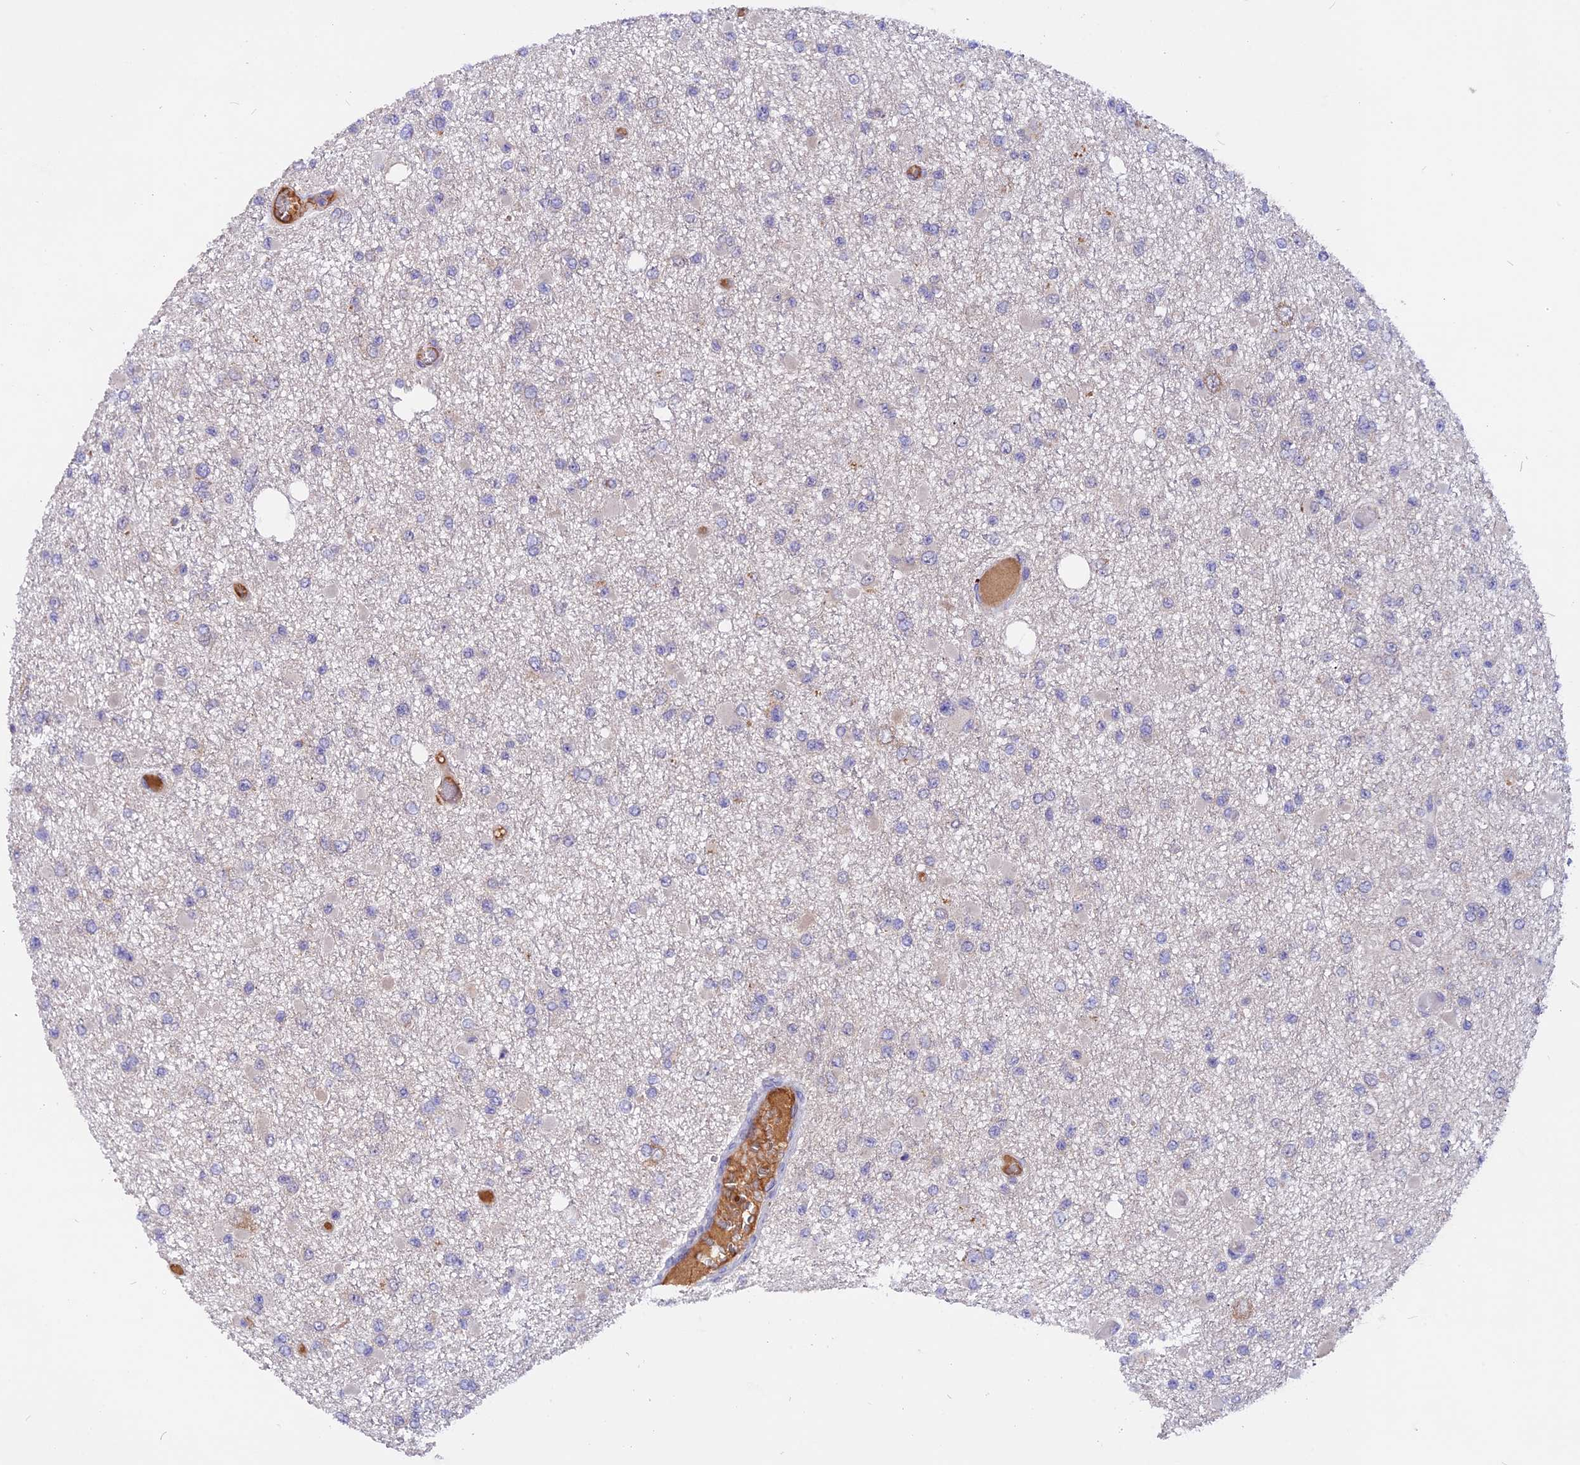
{"staining": {"intensity": "negative", "quantity": "none", "location": "none"}, "tissue": "glioma", "cell_type": "Tumor cells", "image_type": "cancer", "snomed": [{"axis": "morphology", "description": "Glioma, malignant, Low grade"}, {"axis": "topography", "description": "Brain"}], "caption": "Immunohistochemistry (IHC) image of glioma stained for a protein (brown), which exhibits no staining in tumor cells. The staining was performed using DAB (3,3'-diaminobenzidine) to visualize the protein expression in brown, while the nuclei were stained in blue with hematoxylin (Magnification: 20x).", "gene": "MARK4", "patient": {"sex": "female", "age": 22}}